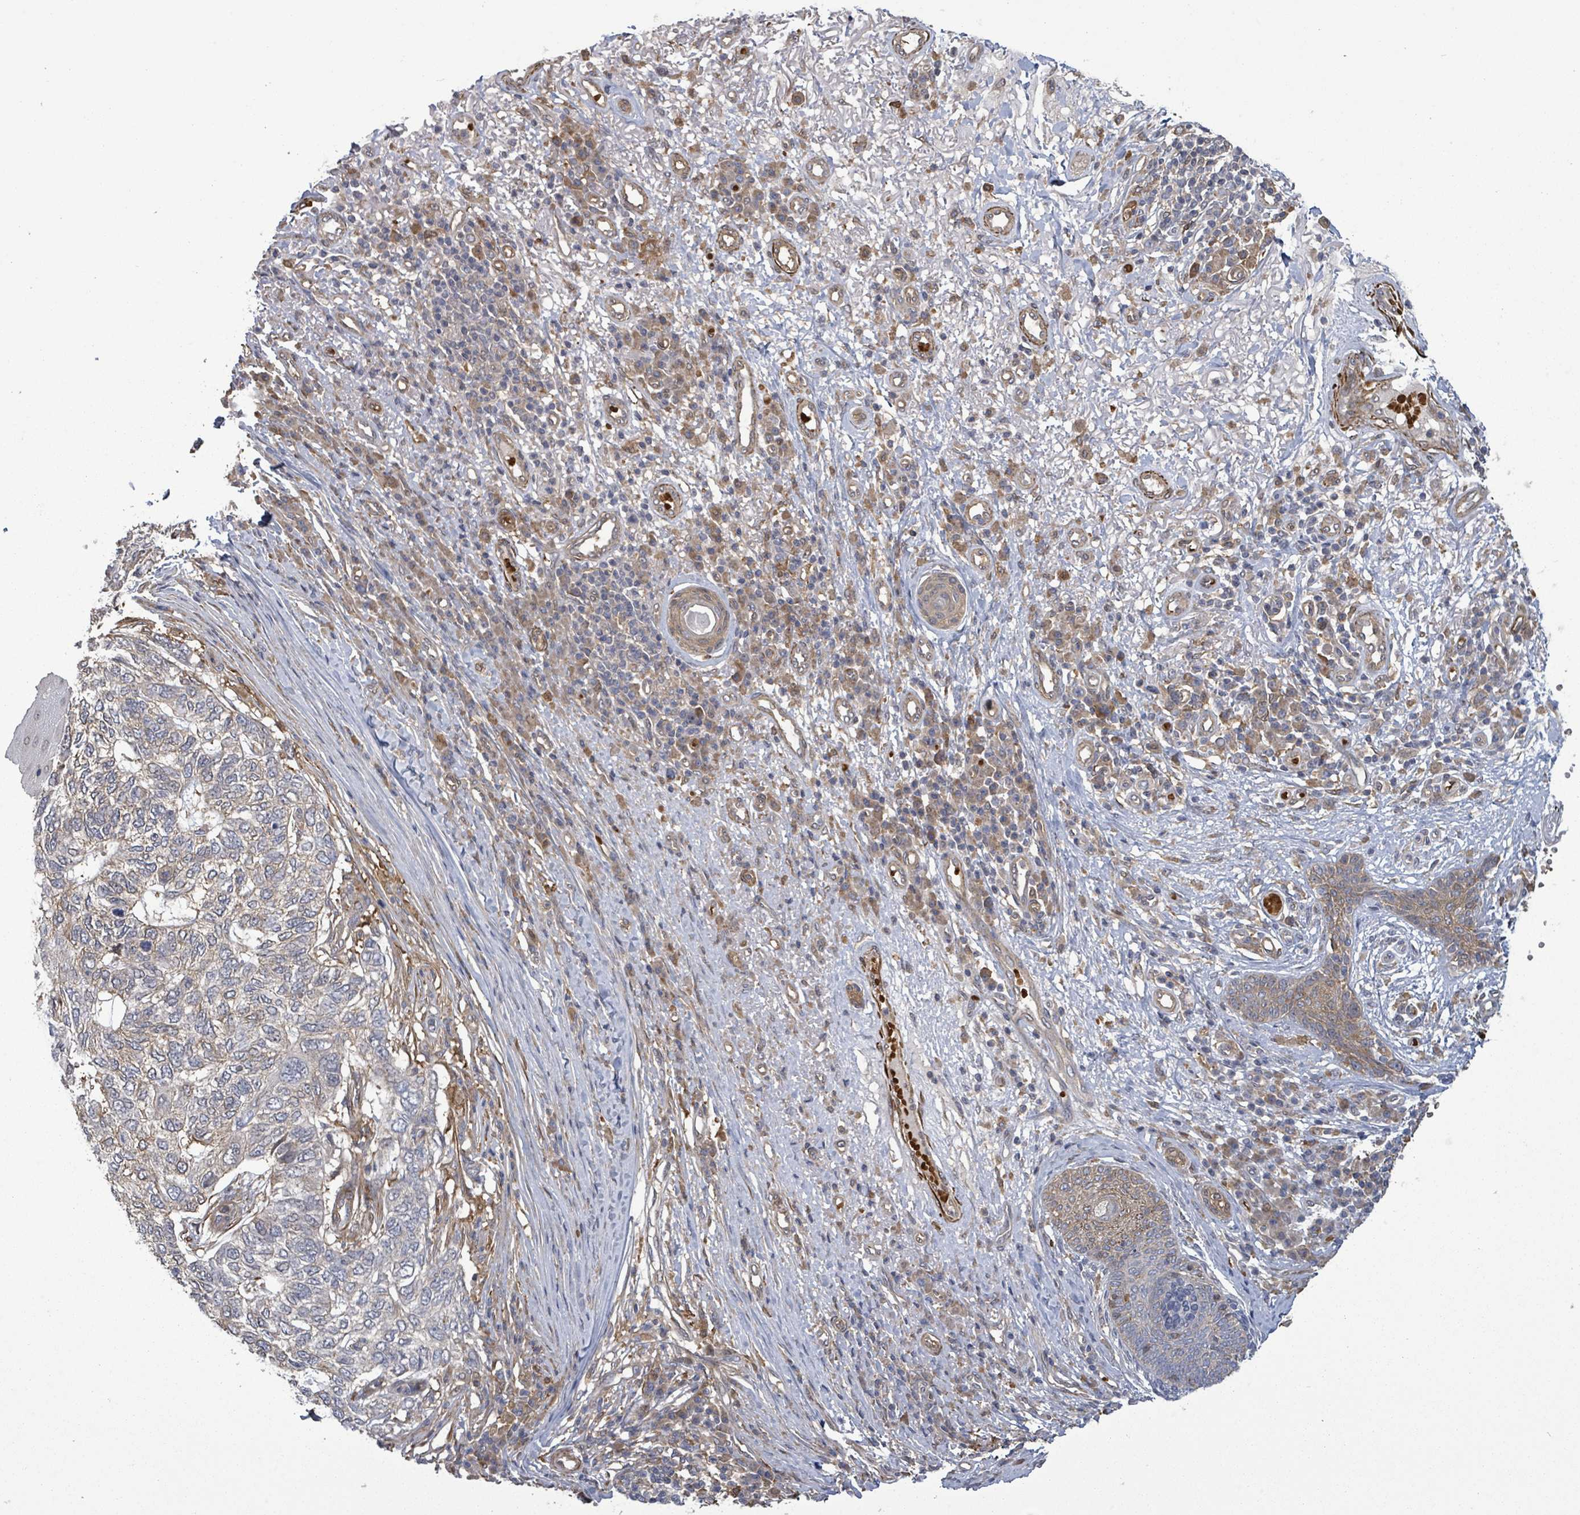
{"staining": {"intensity": "negative", "quantity": "none", "location": "none"}, "tissue": "skin cancer", "cell_type": "Tumor cells", "image_type": "cancer", "snomed": [{"axis": "morphology", "description": "Basal cell carcinoma"}, {"axis": "topography", "description": "Skin"}], "caption": "Immunohistochemistry histopathology image of neoplastic tissue: human skin basal cell carcinoma stained with DAB displays no significant protein staining in tumor cells.", "gene": "MAP3K6", "patient": {"sex": "female", "age": 65}}